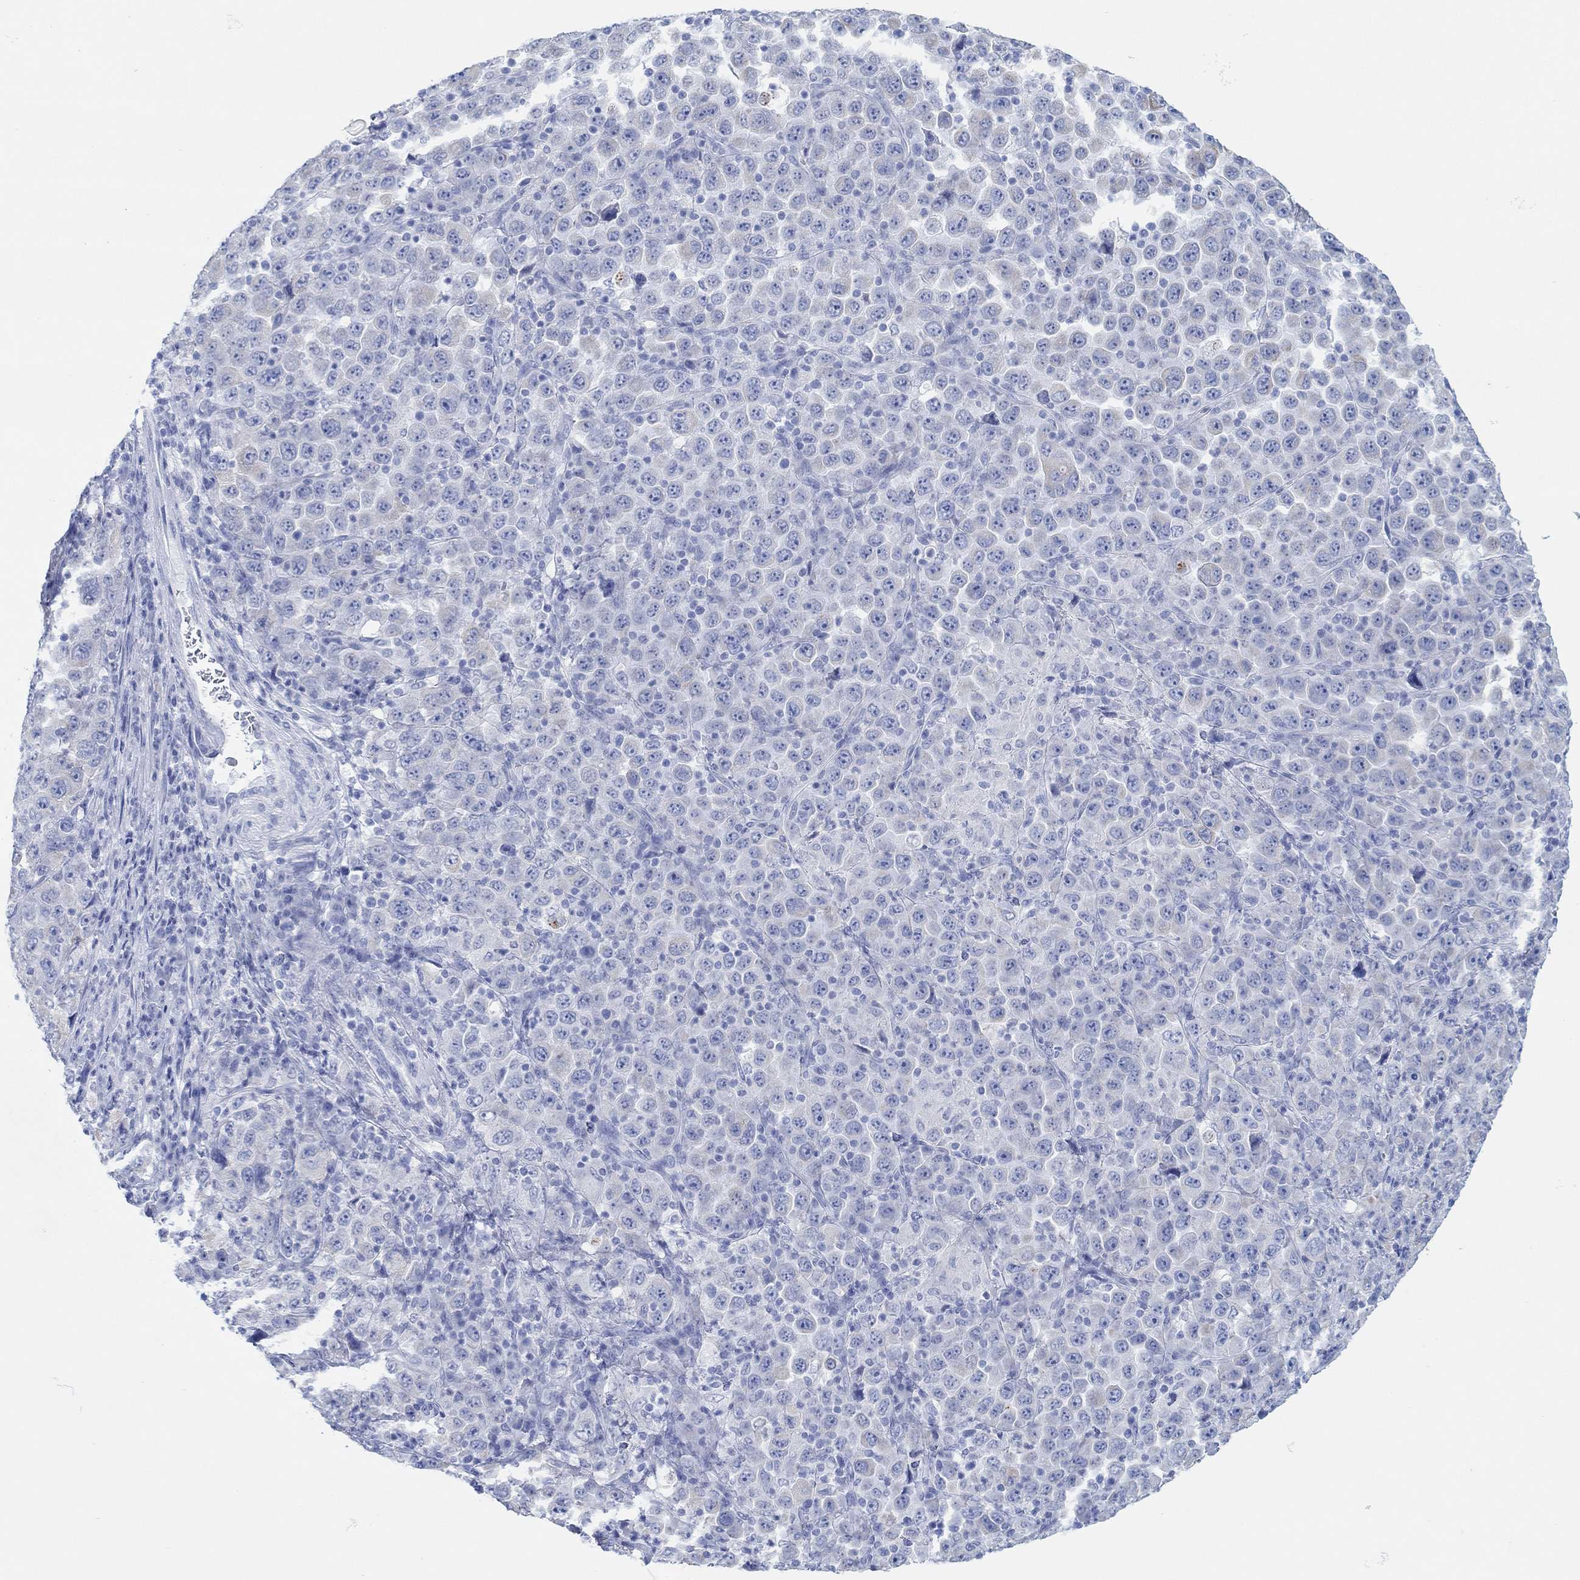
{"staining": {"intensity": "weak", "quantity": "<25%", "location": "cytoplasmic/membranous"}, "tissue": "stomach cancer", "cell_type": "Tumor cells", "image_type": "cancer", "snomed": [{"axis": "morphology", "description": "Normal tissue, NOS"}, {"axis": "morphology", "description": "Adenocarcinoma, NOS"}, {"axis": "topography", "description": "Stomach, upper"}, {"axis": "topography", "description": "Stomach"}], "caption": "The immunohistochemistry (IHC) photomicrograph has no significant expression in tumor cells of adenocarcinoma (stomach) tissue.", "gene": "AK8", "patient": {"sex": "male", "age": 59}}